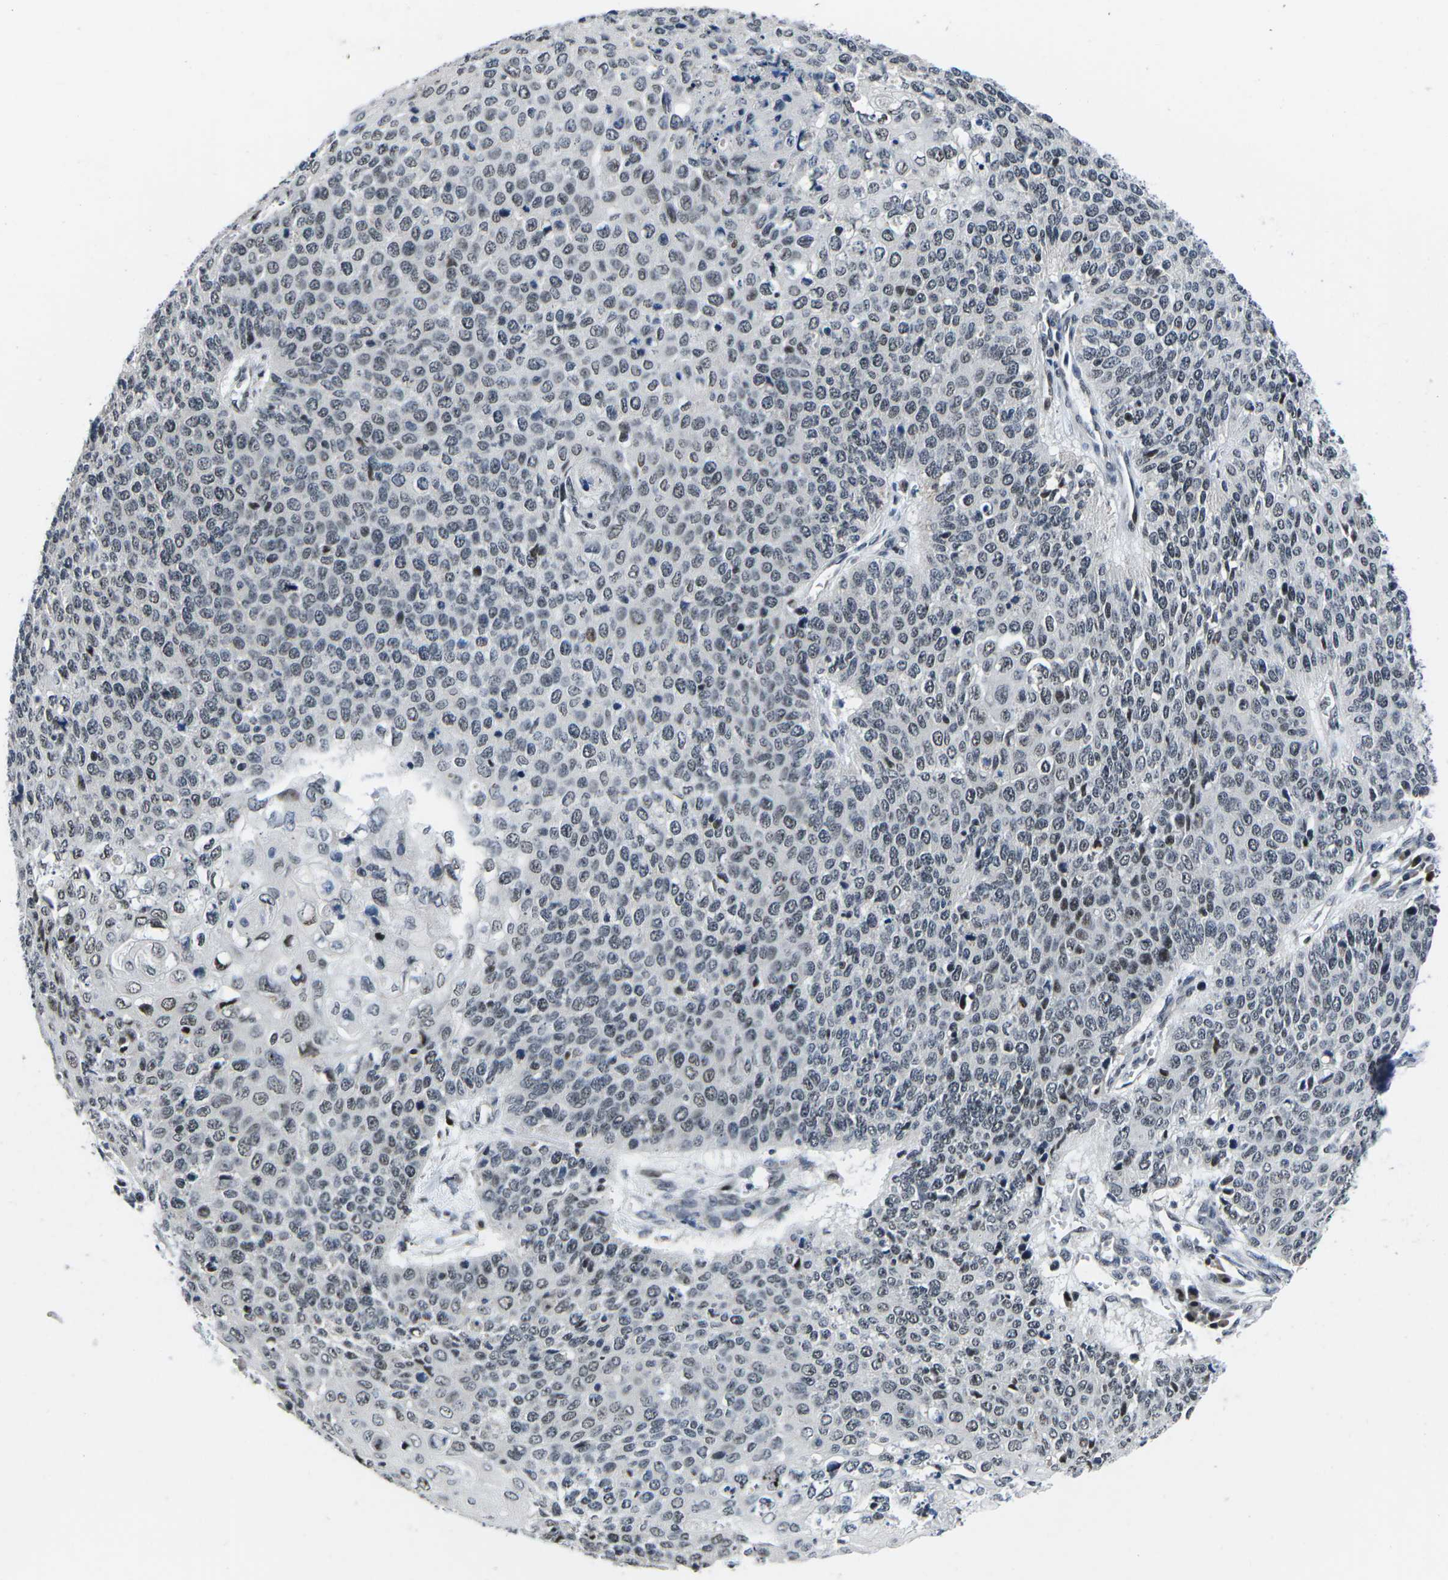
{"staining": {"intensity": "weak", "quantity": "25%-75%", "location": "nuclear"}, "tissue": "cervical cancer", "cell_type": "Tumor cells", "image_type": "cancer", "snomed": [{"axis": "morphology", "description": "Squamous cell carcinoma, NOS"}, {"axis": "topography", "description": "Cervix"}], "caption": "Protein expression analysis of cervical cancer (squamous cell carcinoma) demonstrates weak nuclear staining in about 25%-75% of tumor cells. Nuclei are stained in blue.", "gene": "CDC73", "patient": {"sex": "female", "age": 39}}